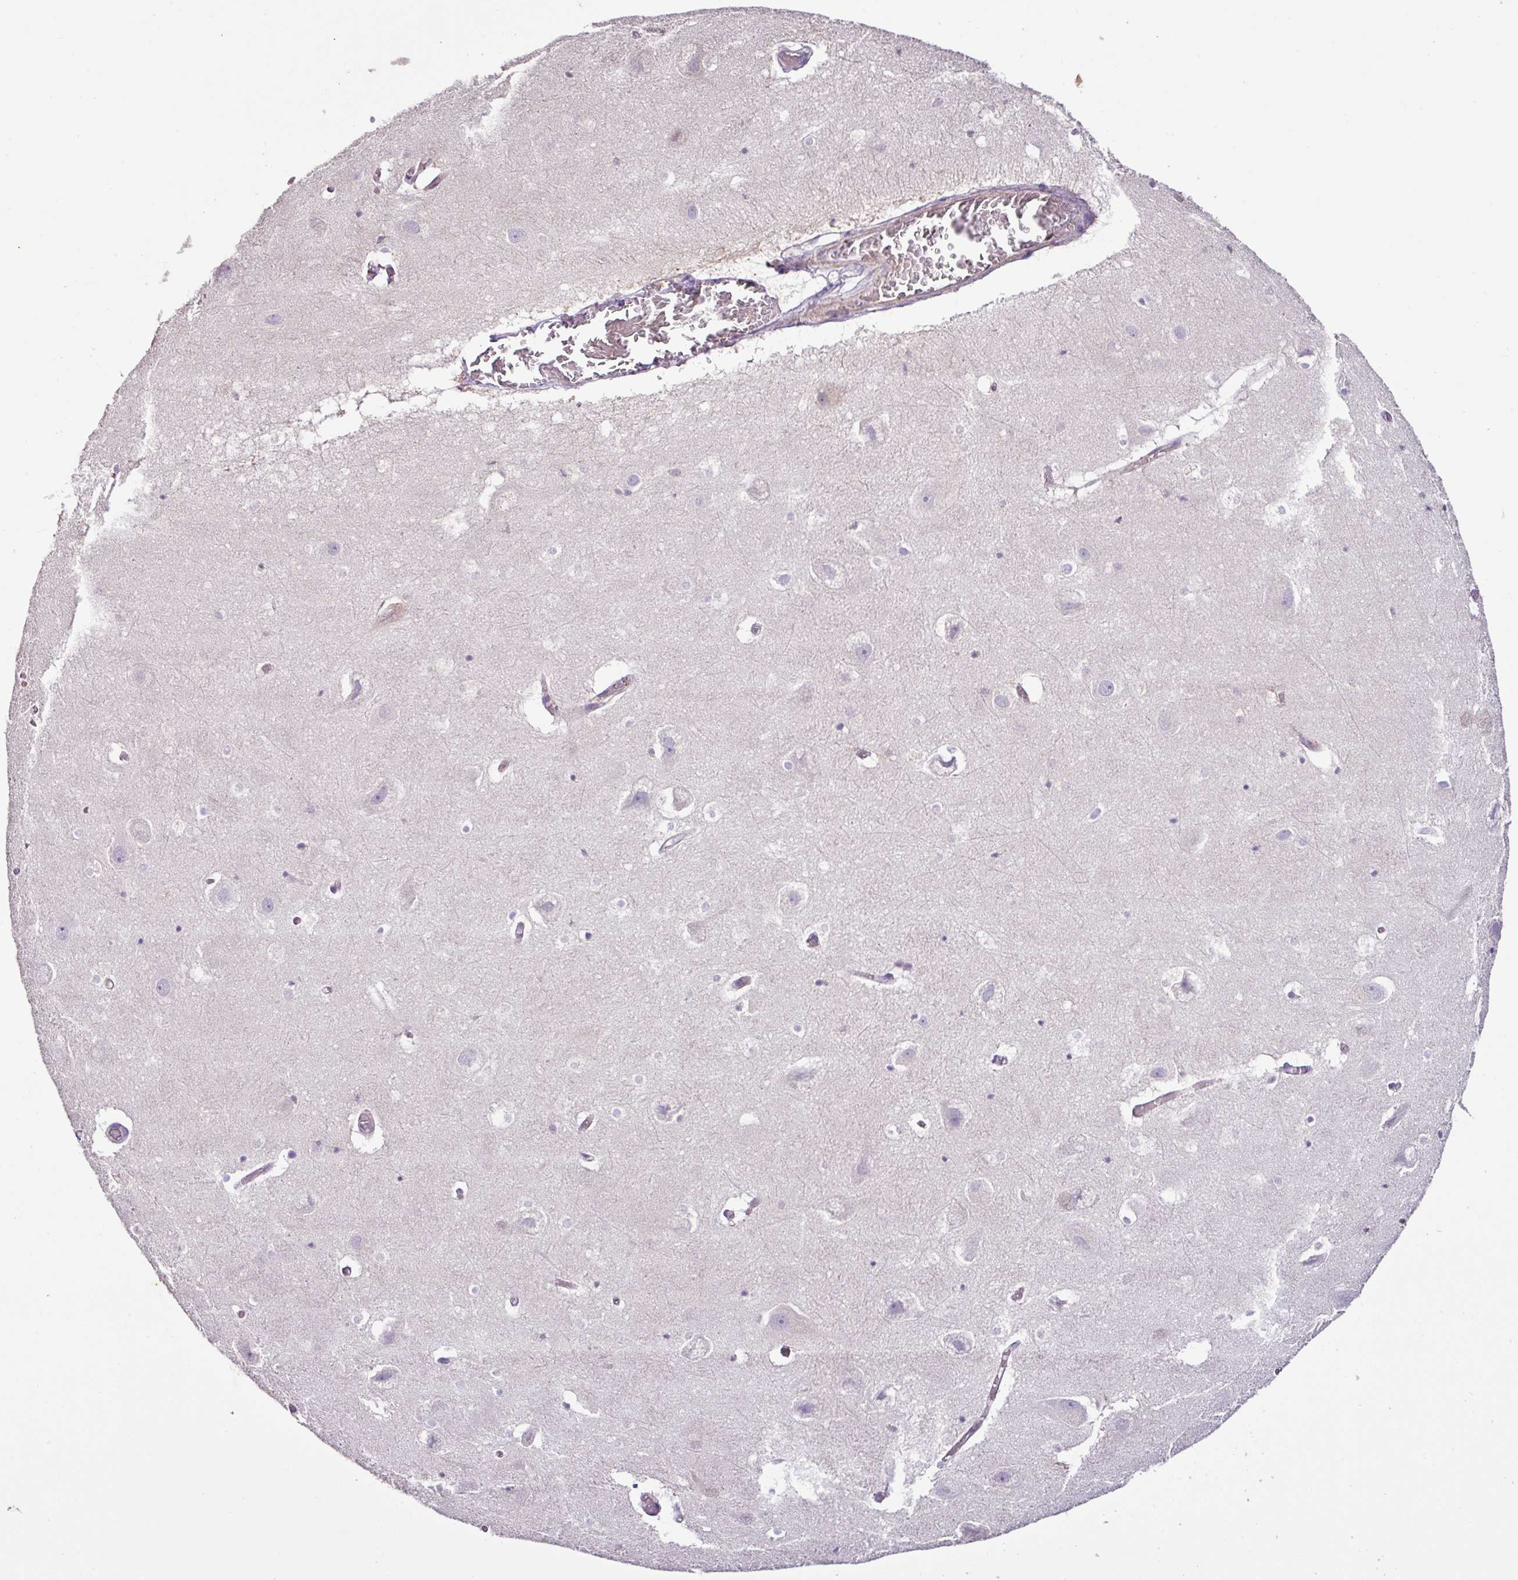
{"staining": {"intensity": "negative", "quantity": "none", "location": "none"}, "tissue": "hippocampus", "cell_type": "Glial cells", "image_type": "normal", "snomed": [{"axis": "morphology", "description": "Normal tissue, NOS"}, {"axis": "topography", "description": "Hippocampus"}], "caption": "High magnification brightfield microscopy of benign hippocampus stained with DAB (3,3'-diaminobenzidine) (brown) and counterstained with hematoxylin (blue): glial cells show no significant expression. The staining is performed using DAB (3,3'-diaminobenzidine) brown chromogen with nuclei counter-stained in using hematoxylin.", "gene": "AGR3", "patient": {"sex": "female", "age": 52}}